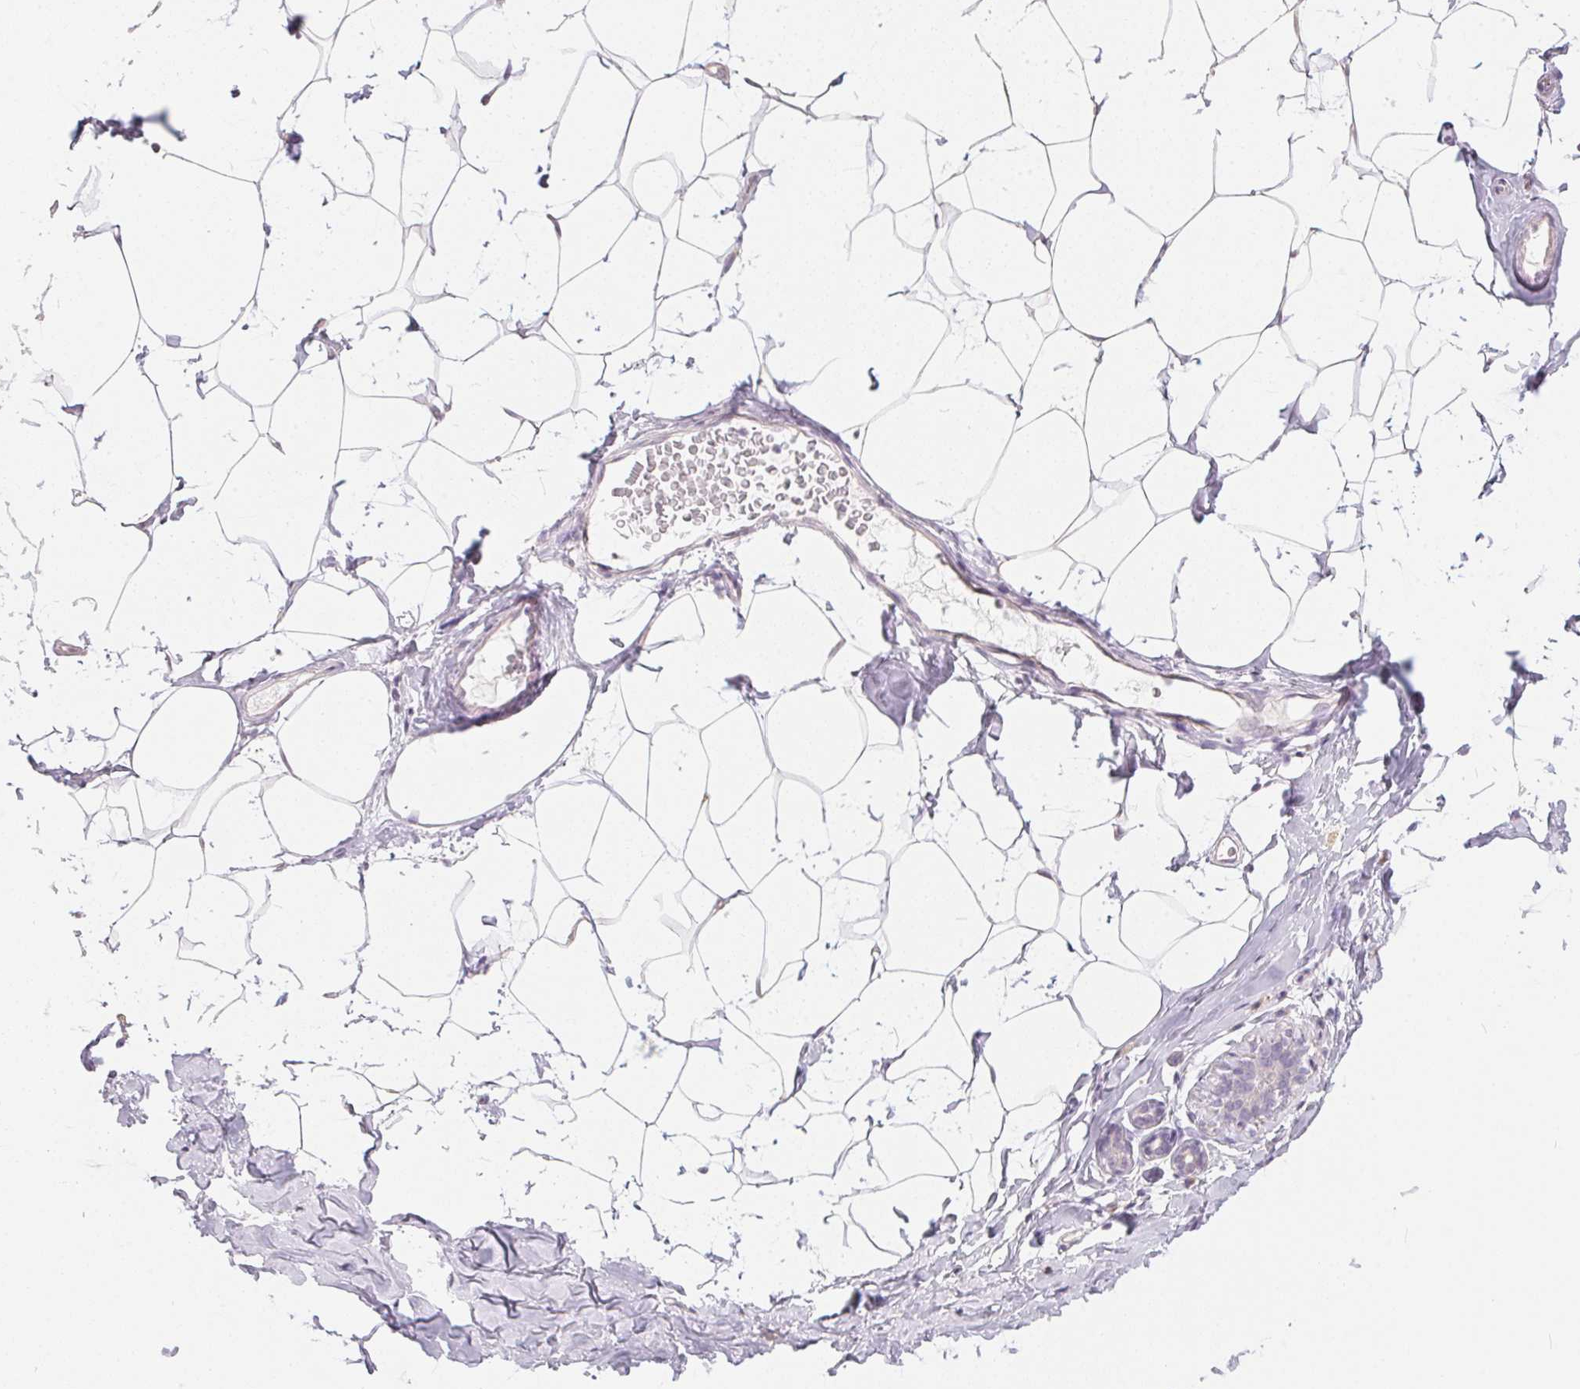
{"staining": {"intensity": "negative", "quantity": "none", "location": "none"}, "tissue": "breast", "cell_type": "Adipocytes", "image_type": "normal", "snomed": [{"axis": "morphology", "description": "Normal tissue, NOS"}, {"axis": "topography", "description": "Breast"}], "caption": "Immunohistochemical staining of normal human breast reveals no significant staining in adipocytes.", "gene": "SERPINB1", "patient": {"sex": "female", "age": 32}}